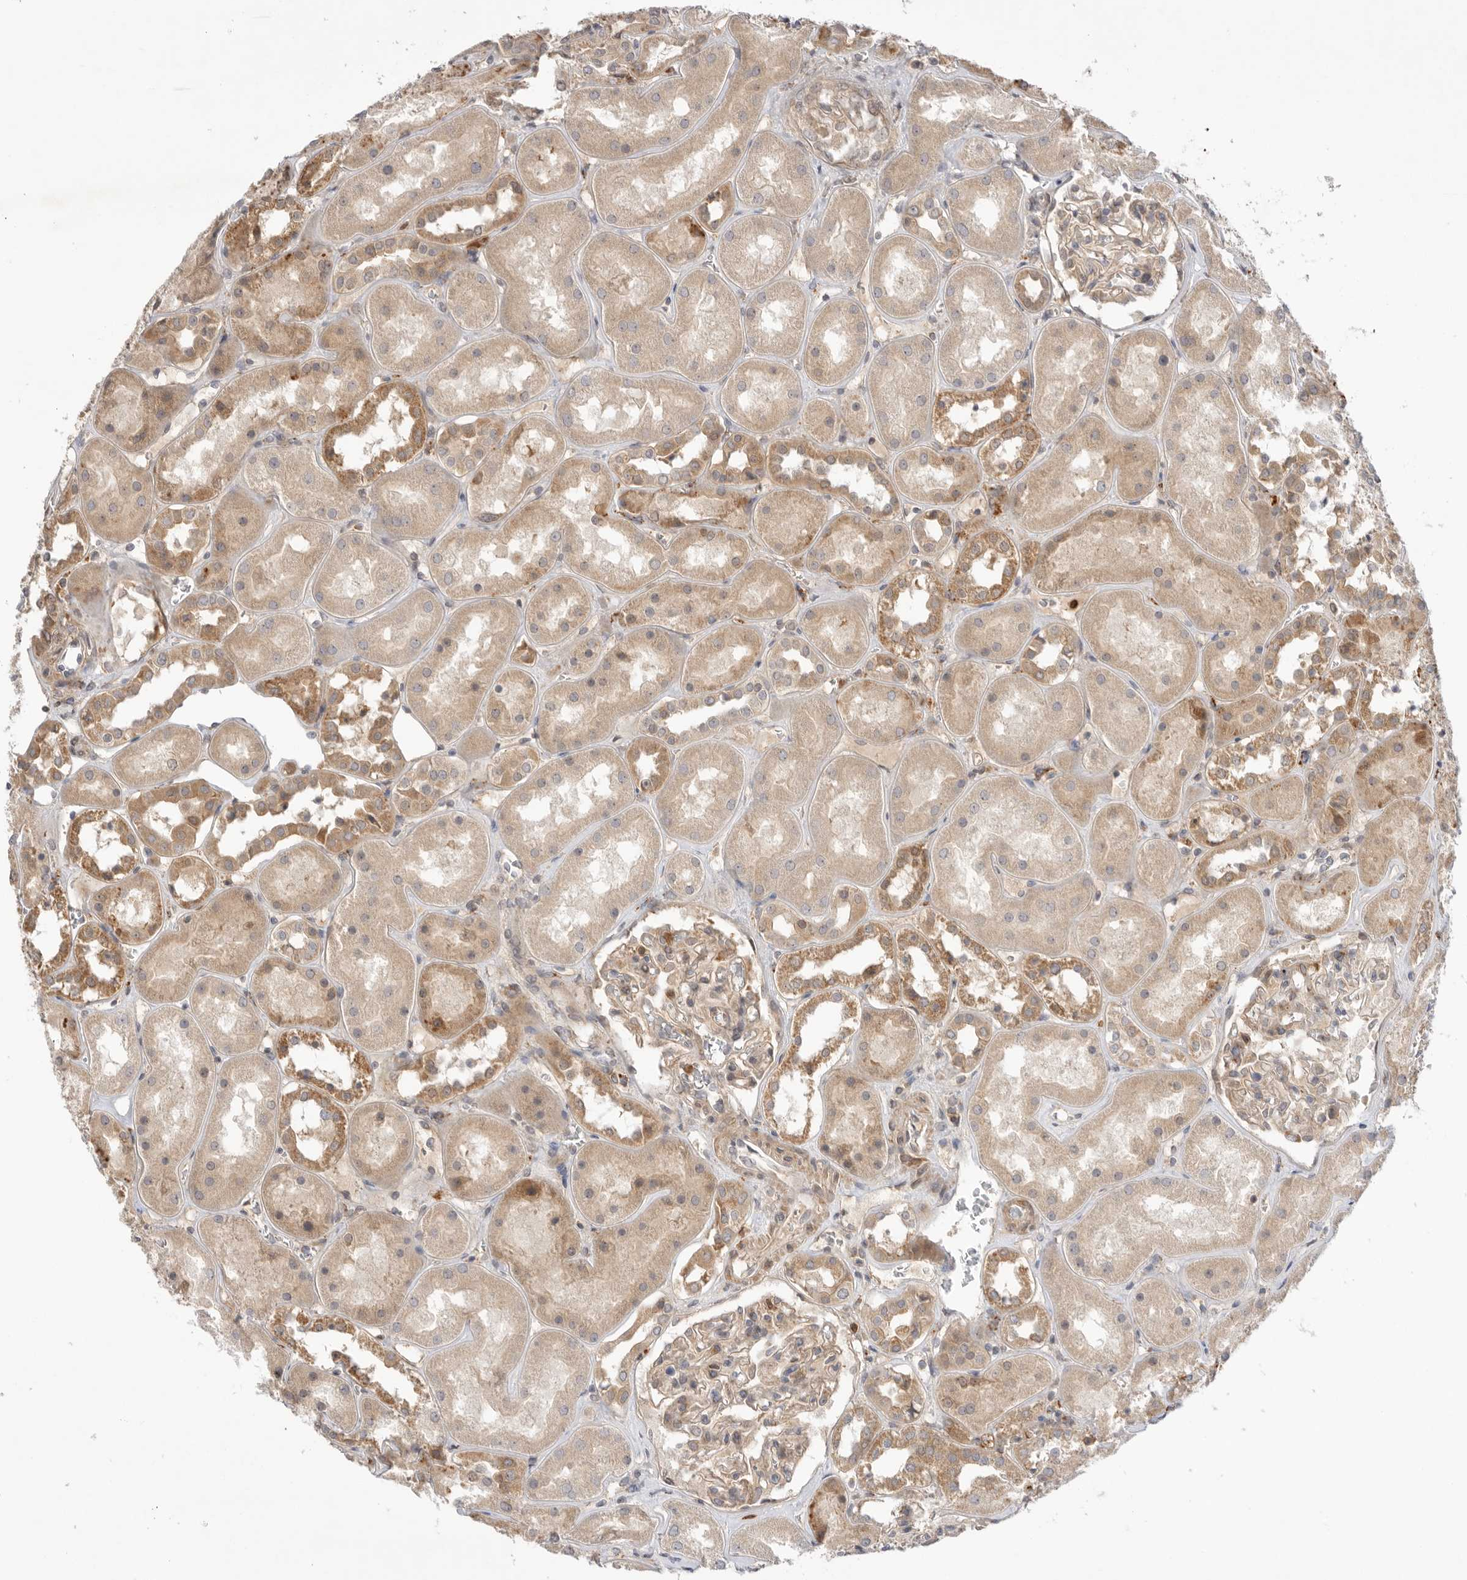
{"staining": {"intensity": "weak", "quantity": ">75%", "location": "cytoplasmic/membranous"}, "tissue": "kidney", "cell_type": "Cells in glomeruli", "image_type": "normal", "snomed": [{"axis": "morphology", "description": "Normal tissue, NOS"}, {"axis": "topography", "description": "Kidney"}], "caption": "Immunohistochemical staining of benign kidney exhibits >75% levels of weak cytoplasmic/membranous protein positivity in about >75% of cells in glomeruli. The staining was performed using DAB (3,3'-diaminobenzidine) to visualize the protein expression in brown, while the nuclei were stained in blue with hematoxylin (Magnification: 20x).", "gene": "GNE", "patient": {"sex": "male", "age": 70}}